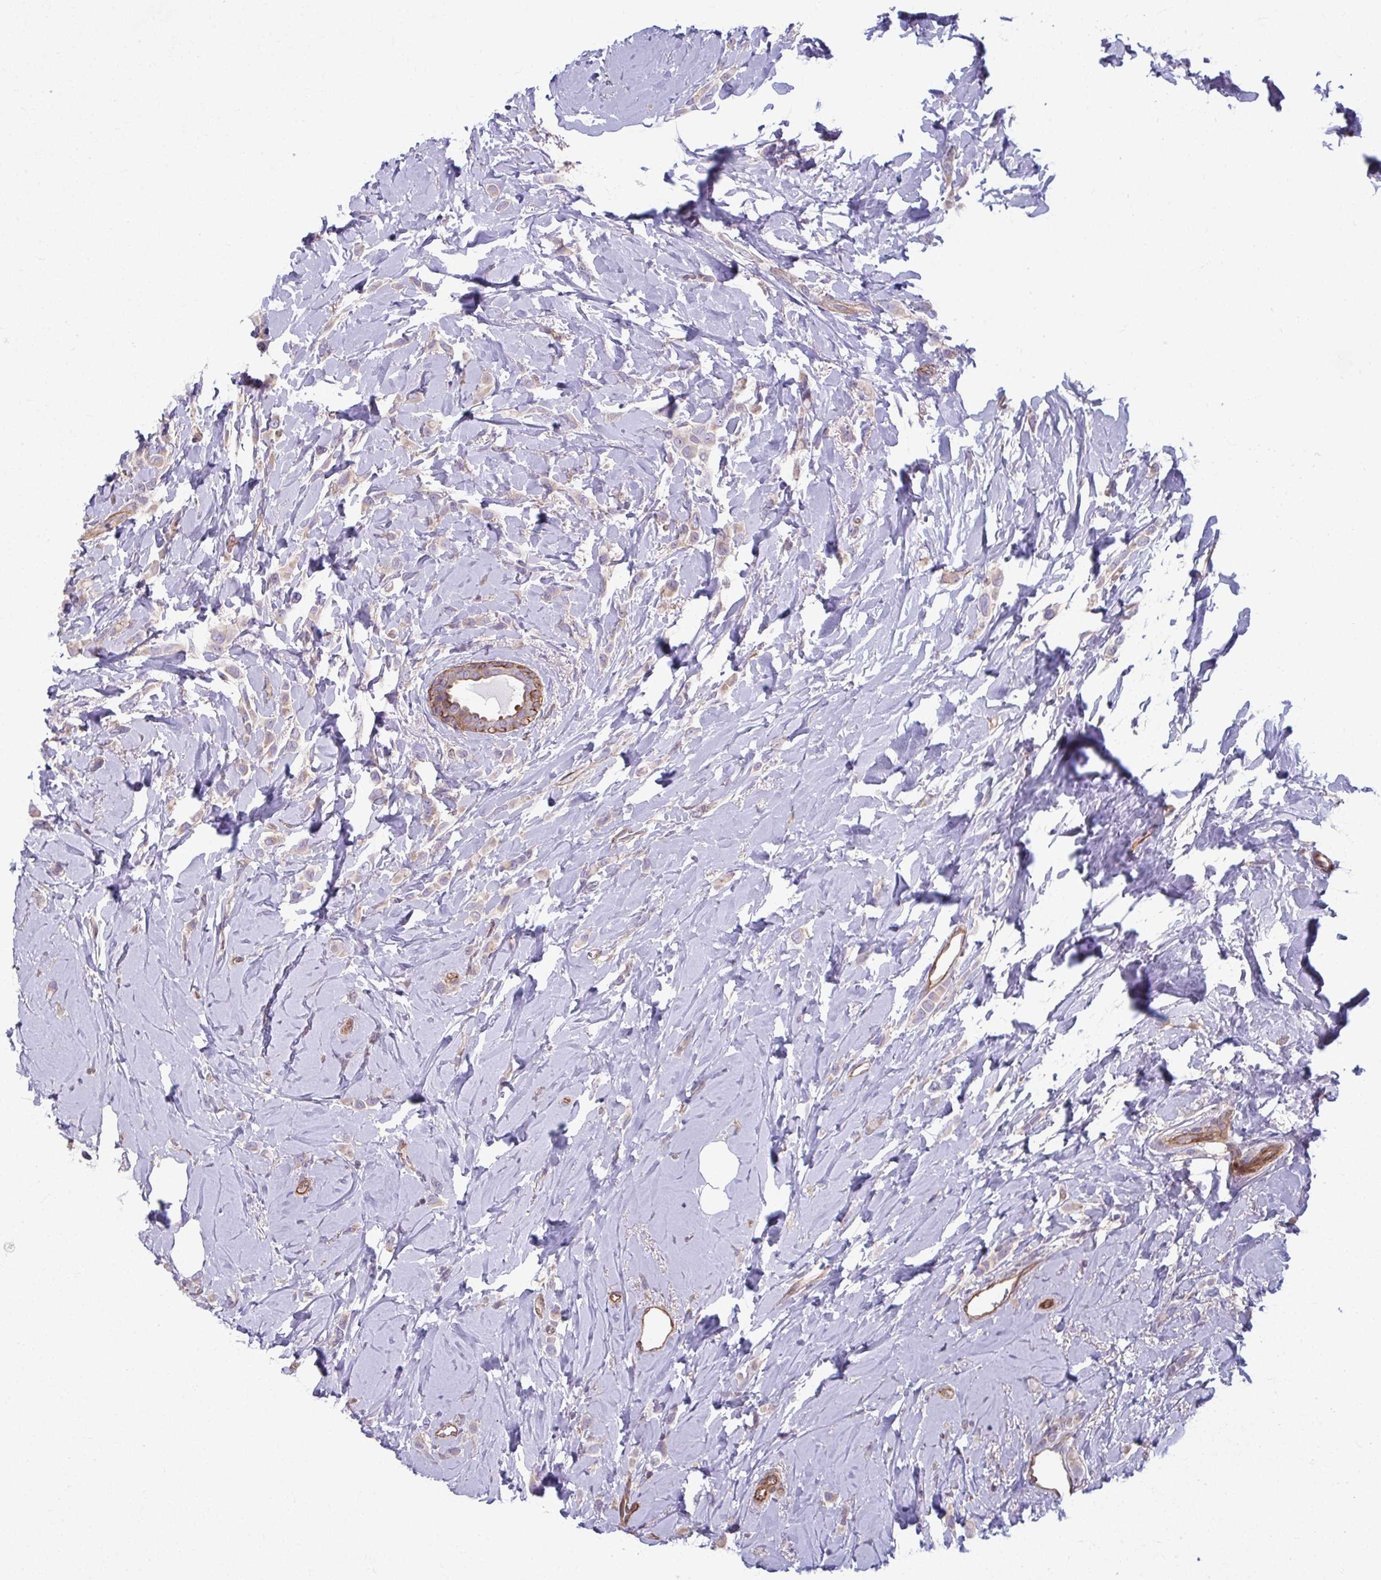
{"staining": {"intensity": "negative", "quantity": "none", "location": "none"}, "tissue": "breast cancer", "cell_type": "Tumor cells", "image_type": "cancer", "snomed": [{"axis": "morphology", "description": "Lobular carcinoma"}, {"axis": "topography", "description": "Breast"}], "caption": "Immunohistochemistry image of breast cancer stained for a protein (brown), which exhibits no staining in tumor cells. The staining was performed using DAB (3,3'-diaminobenzidine) to visualize the protein expression in brown, while the nuclei were stained in blue with hematoxylin (Magnification: 20x).", "gene": "EID2B", "patient": {"sex": "female", "age": 66}}